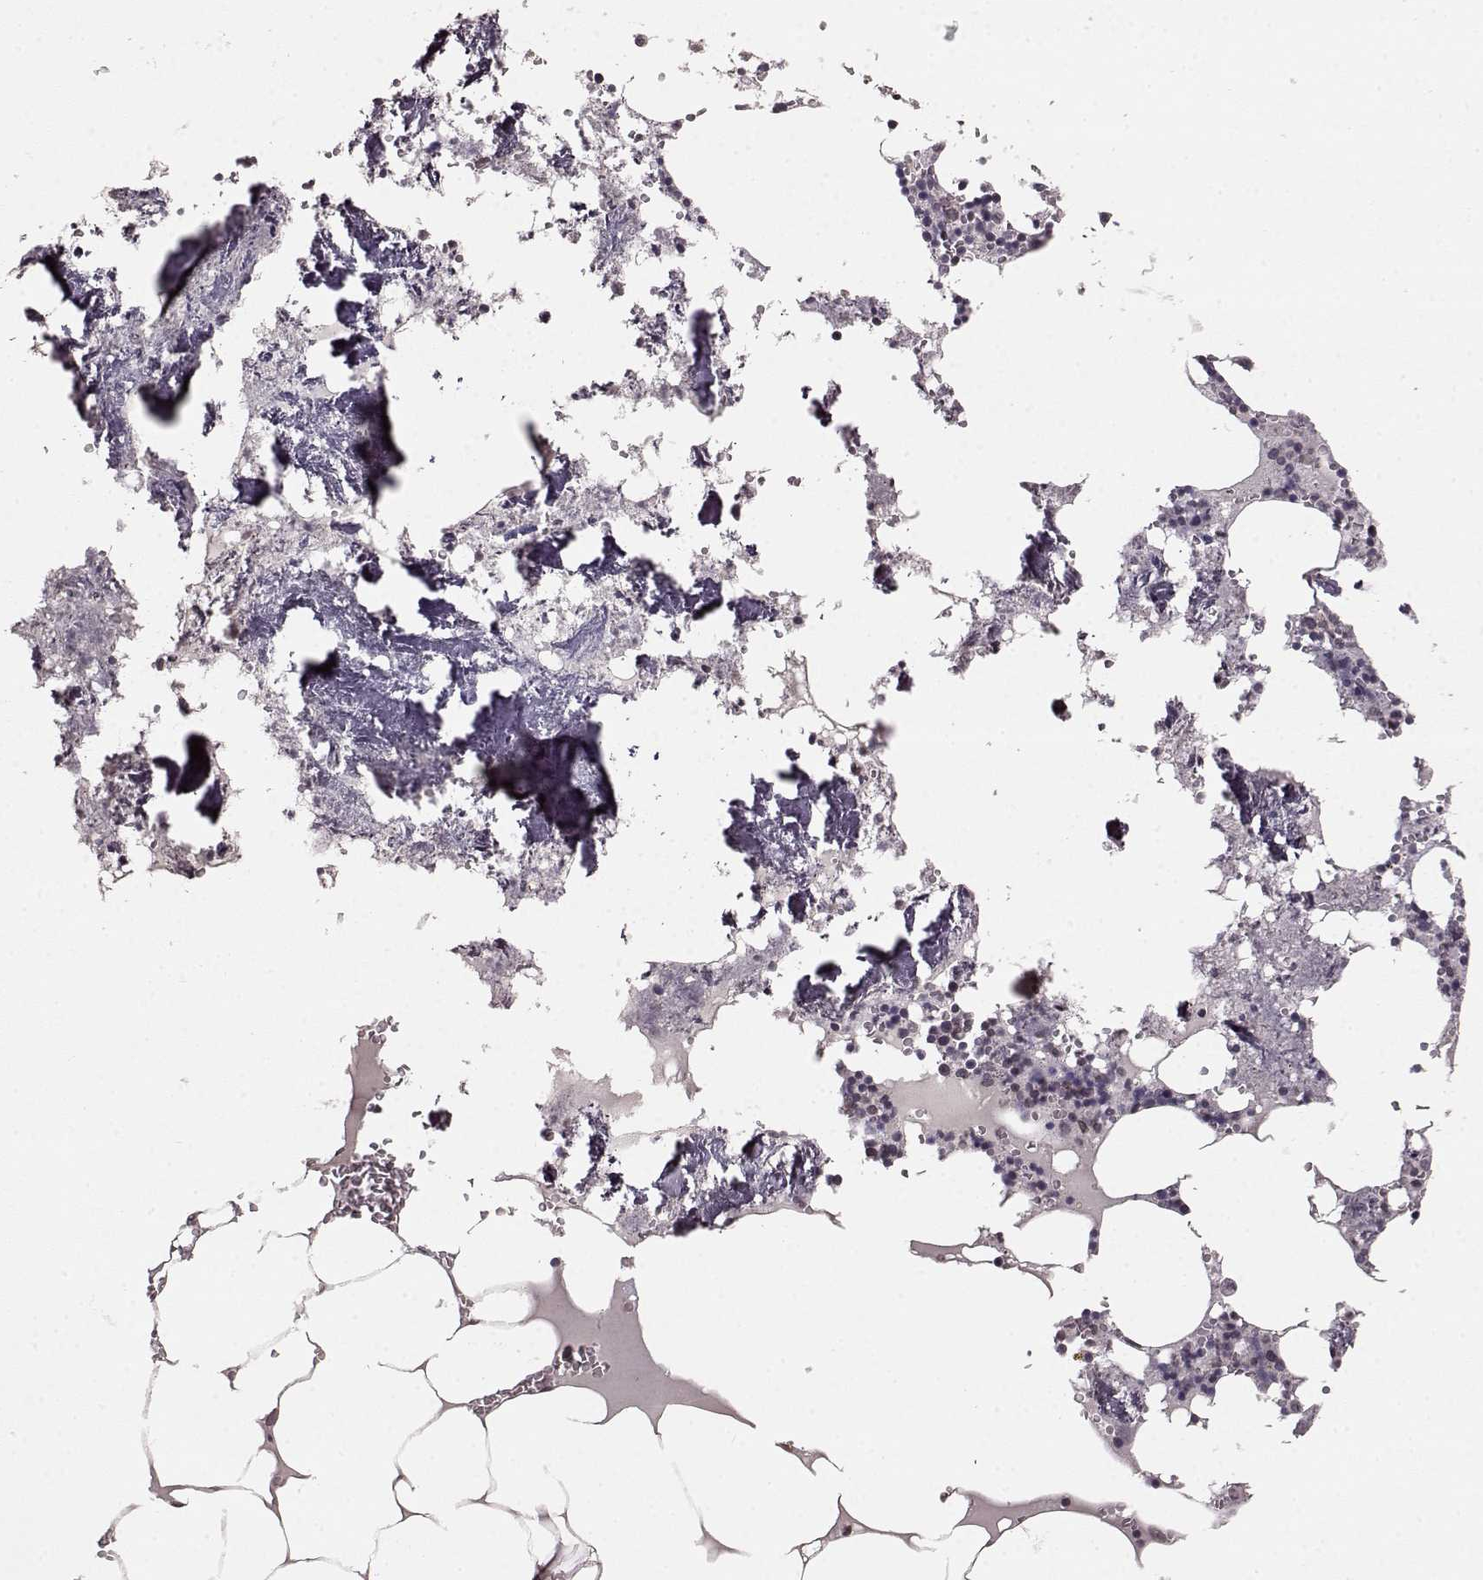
{"staining": {"intensity": "moderate", "quantity": "<25%", "location": "cytoplasmic/membranous,nuclear"}, "tissue": "bone marrow", "cell_type": "Hematopoietic cells", "image_type": "normal", "snomed": [{"axis": "morphology", "description": "Normal tissue, NOS"}, {"axis": "topography", "description": "Bone marrow"}], "caption": "Immunohistochemistry image of benign bone marrow: human bone marrow stained using IHC reveals low levels of moderate protein expression localized specifically in the cytoplasmic/membranous,nuclear of hematopoietic cells, appearing as a cytoplasmic/membranous,nuclear brown color.", "gene": "DCAF12", "patient": {"sex": "male", "age": 54}}